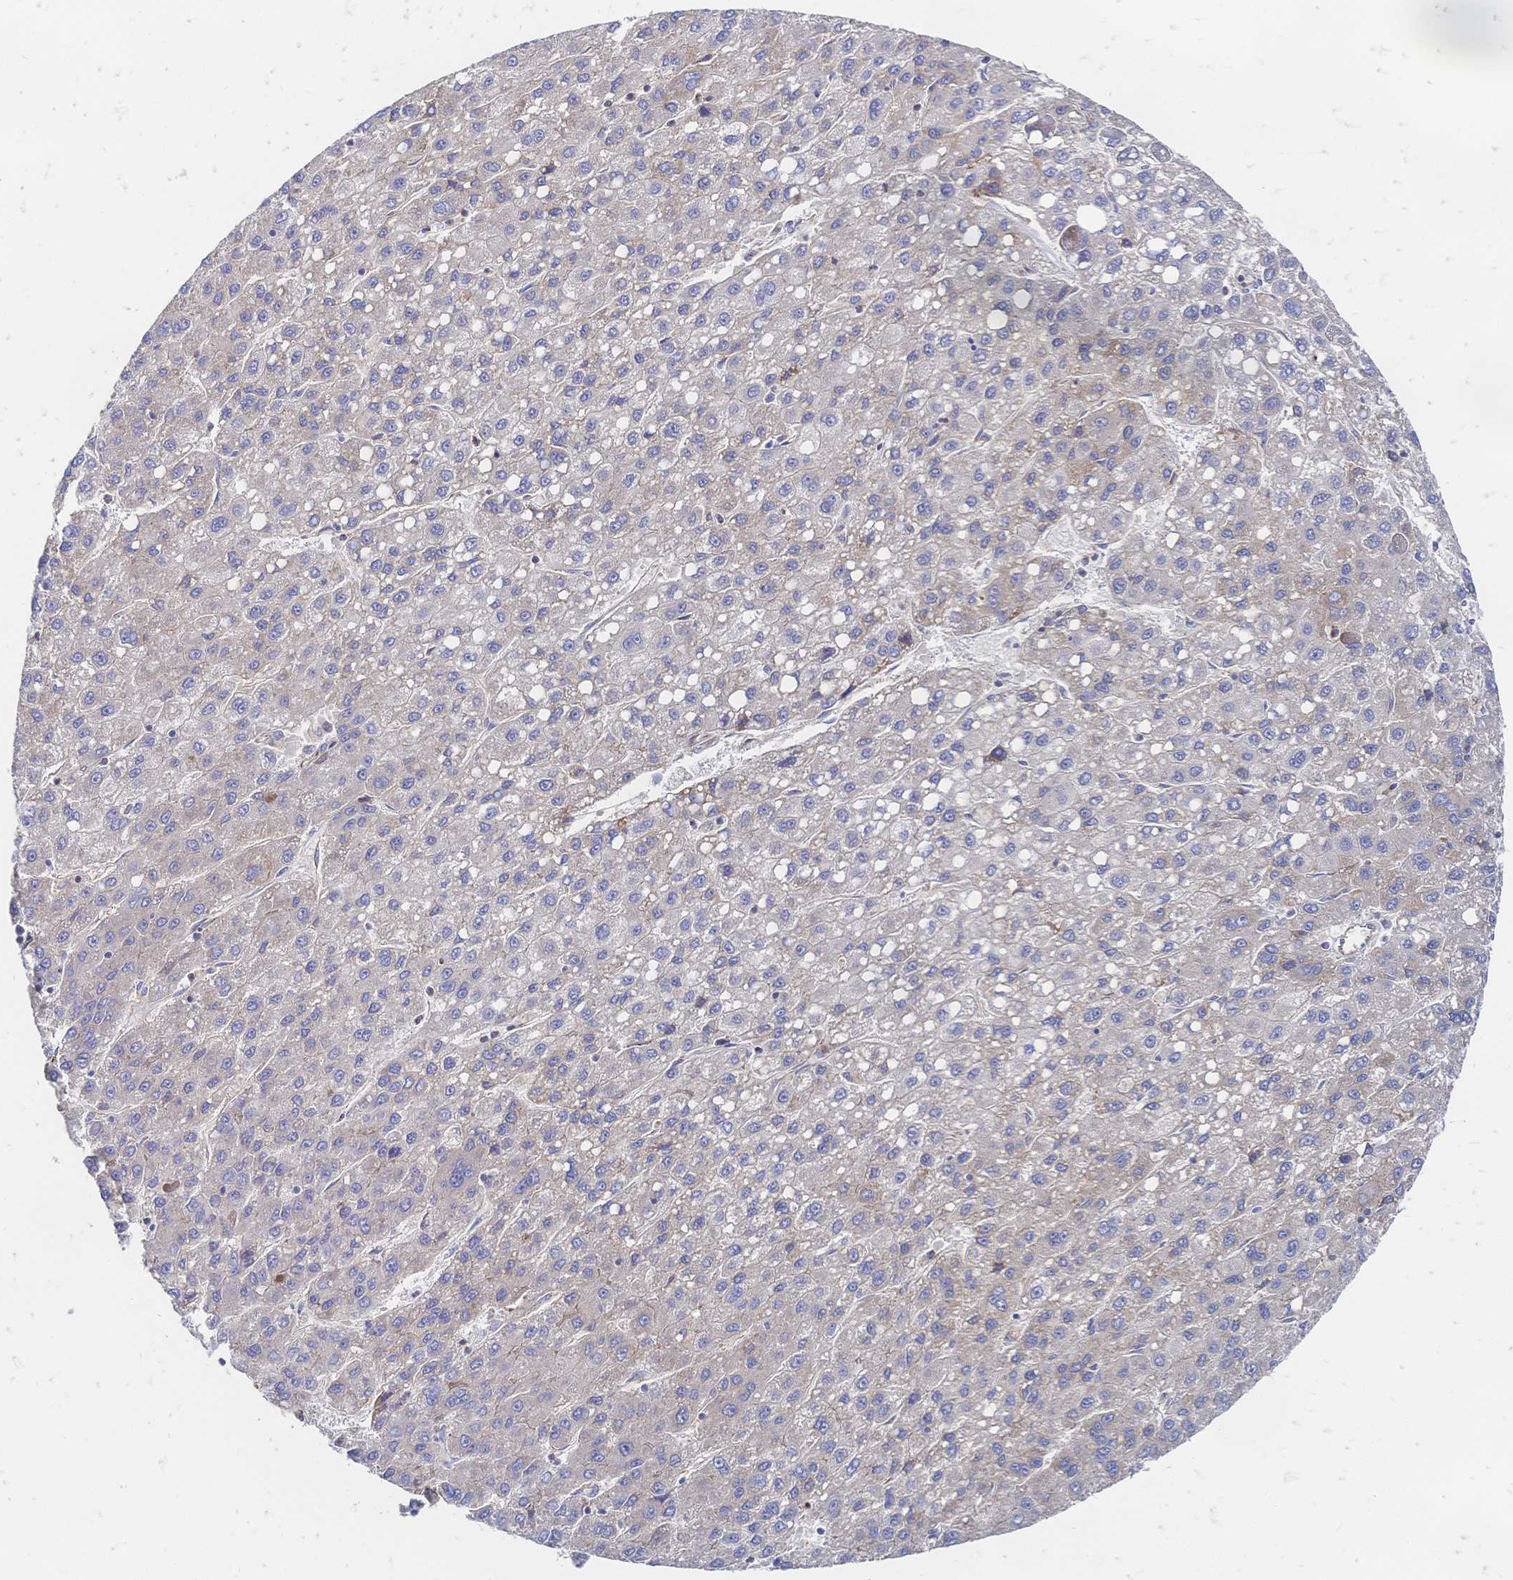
{"staining": {"intensity": "negative", "quantity": "none", "location": "none"}, "tissue": "liver cancer", "cell_type": "Tumor cells", "image_type": "cancer", "snomed": [{"axis": "morphology", "description": "Carcinoma, Hepatocellular, NOS"}, {"axis": "topography", "description": "Liver"}], "caption": "The immunohistochemistry (IHC) photomicrograph has no significant staining in tumor cells of liver cancer tissue.", "gene": "SORBS1", "patient": {"sex": "female", "age": 82}}